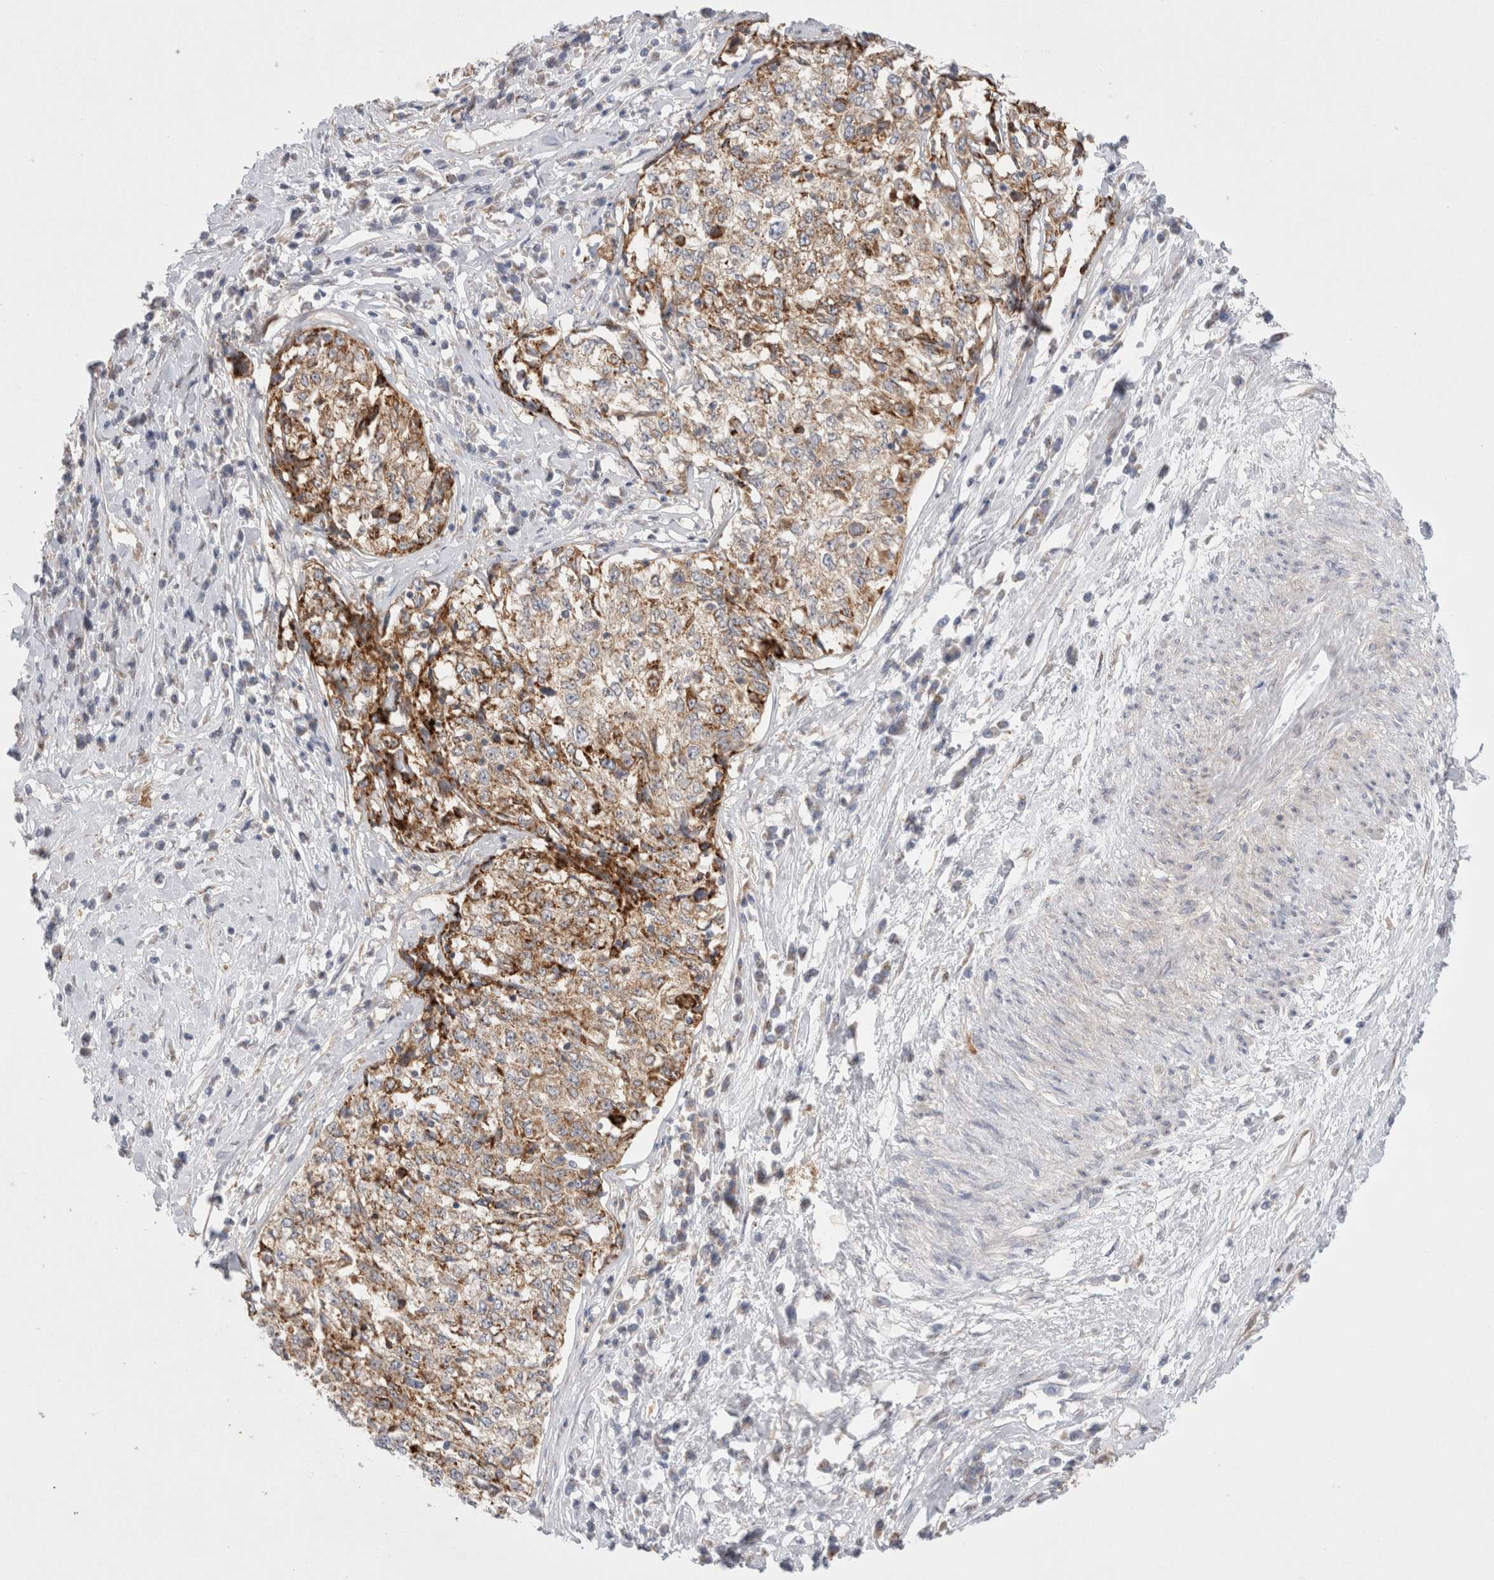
{"staining": {"intensity": "moderate", "quantity": ">75%", "location": "cytoplasmic/membranous"}, "tissue": "cervical cancer", "cell_type": "Tumor cells", "image_type": "cancer", "snomed": [{"axis": "morphology", "description": "Squamous cell carcinoma, NOS"}, {"axis": "topography", "description": "Cervix"}], "caption": "Brown immunohistochemical staining in cervical squamous cell carcinoma demonstrates moderate cytoplasmic/membranous positivity in about >75% of tumor cells.", "gene": "NPC1", "patient": {"sex": "female", "age": 57}}